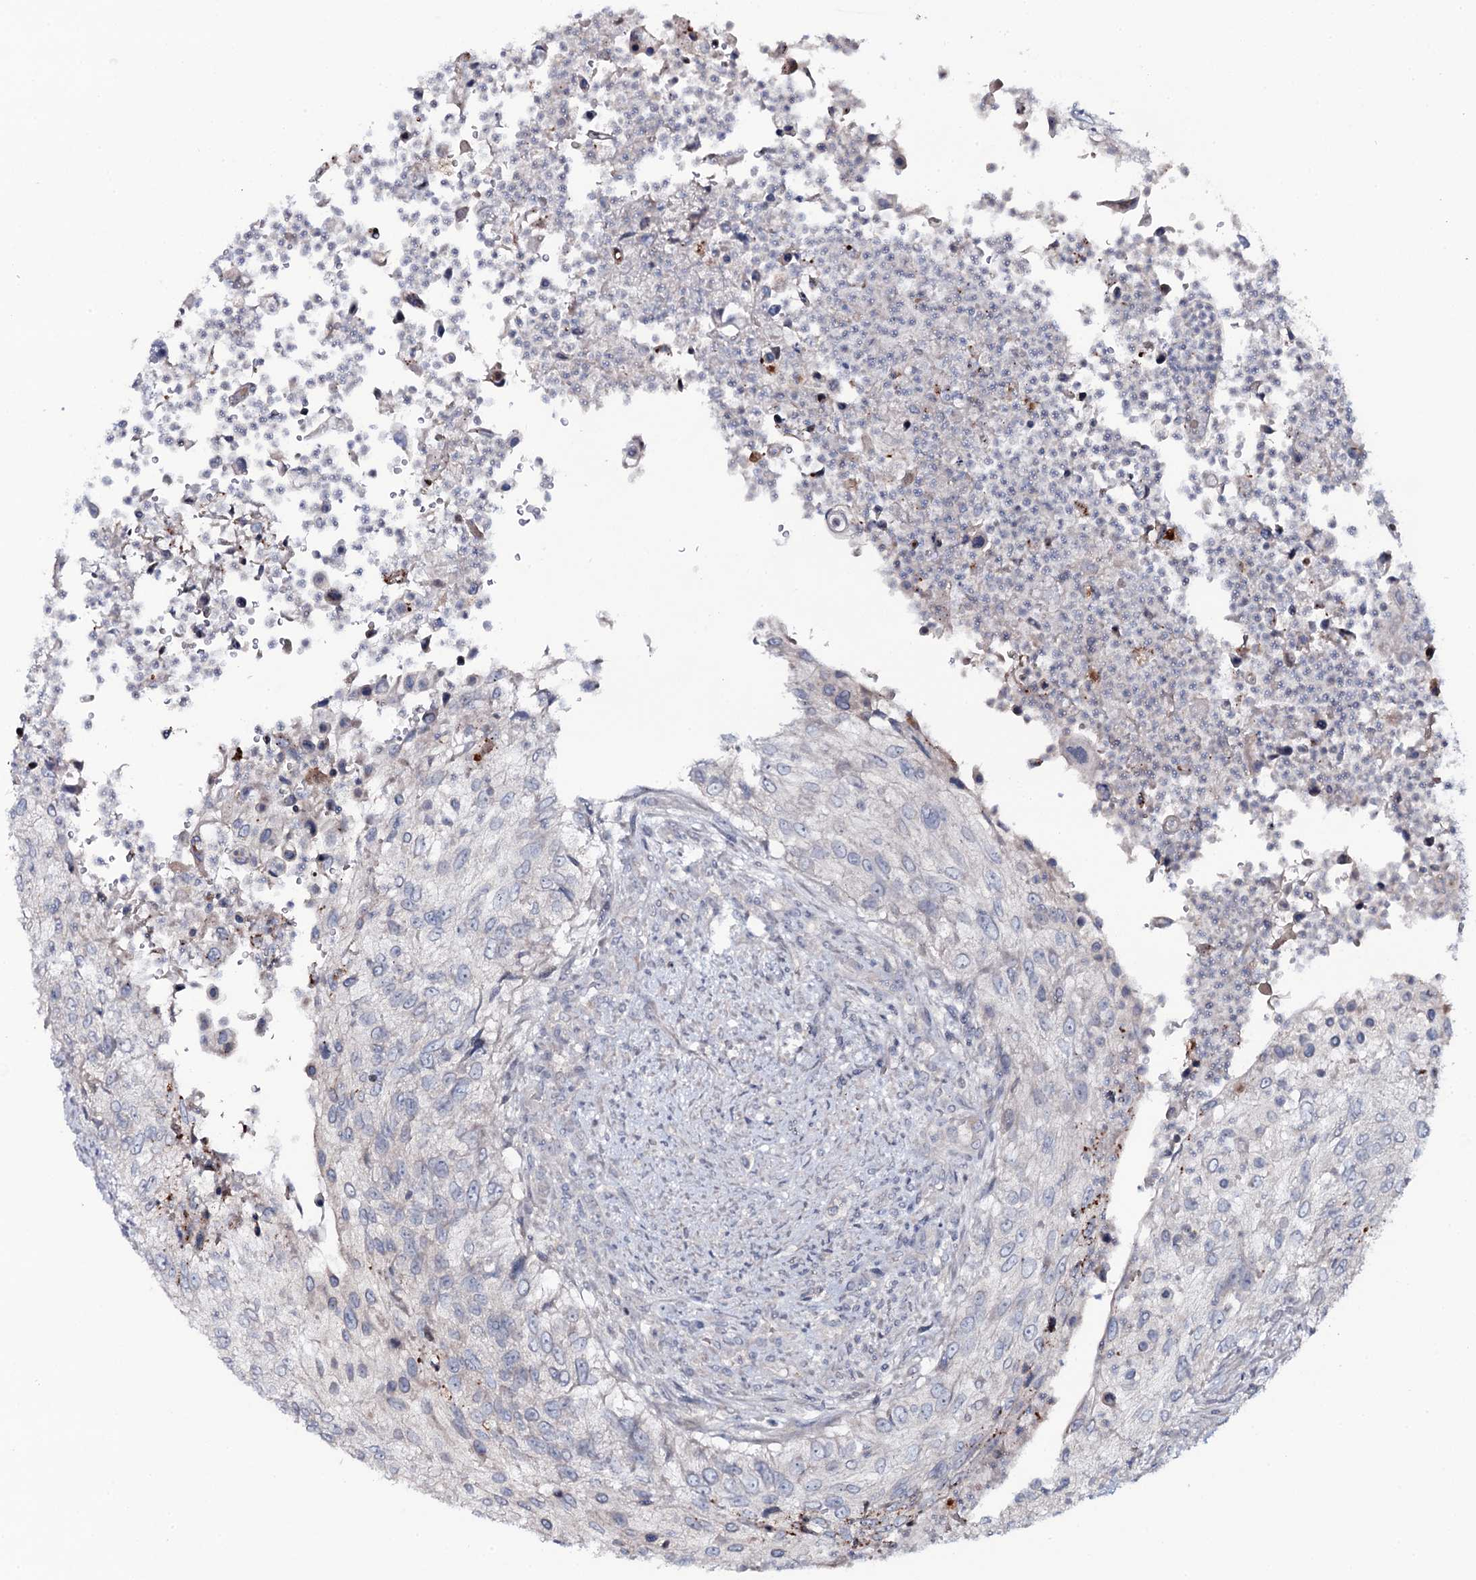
{"staining": {"intensity": "negative", "quantity": "none", "location": "none"}, "tissue": "urothelial cancer", "cell_type": "Tumor cells", "image_type": "cancer", "snomed": [{"axis": "morphology", "description": "Urothelial carcinoma, High grade"}, {"axis": "topography", "description": "Urinary bladder"}], "caption": "Protein analysis of urothelial cancer reveals no significant expression in tumor cells.", "gene": "SNAP23", "patient": {"sex": "female", "age": 60}}